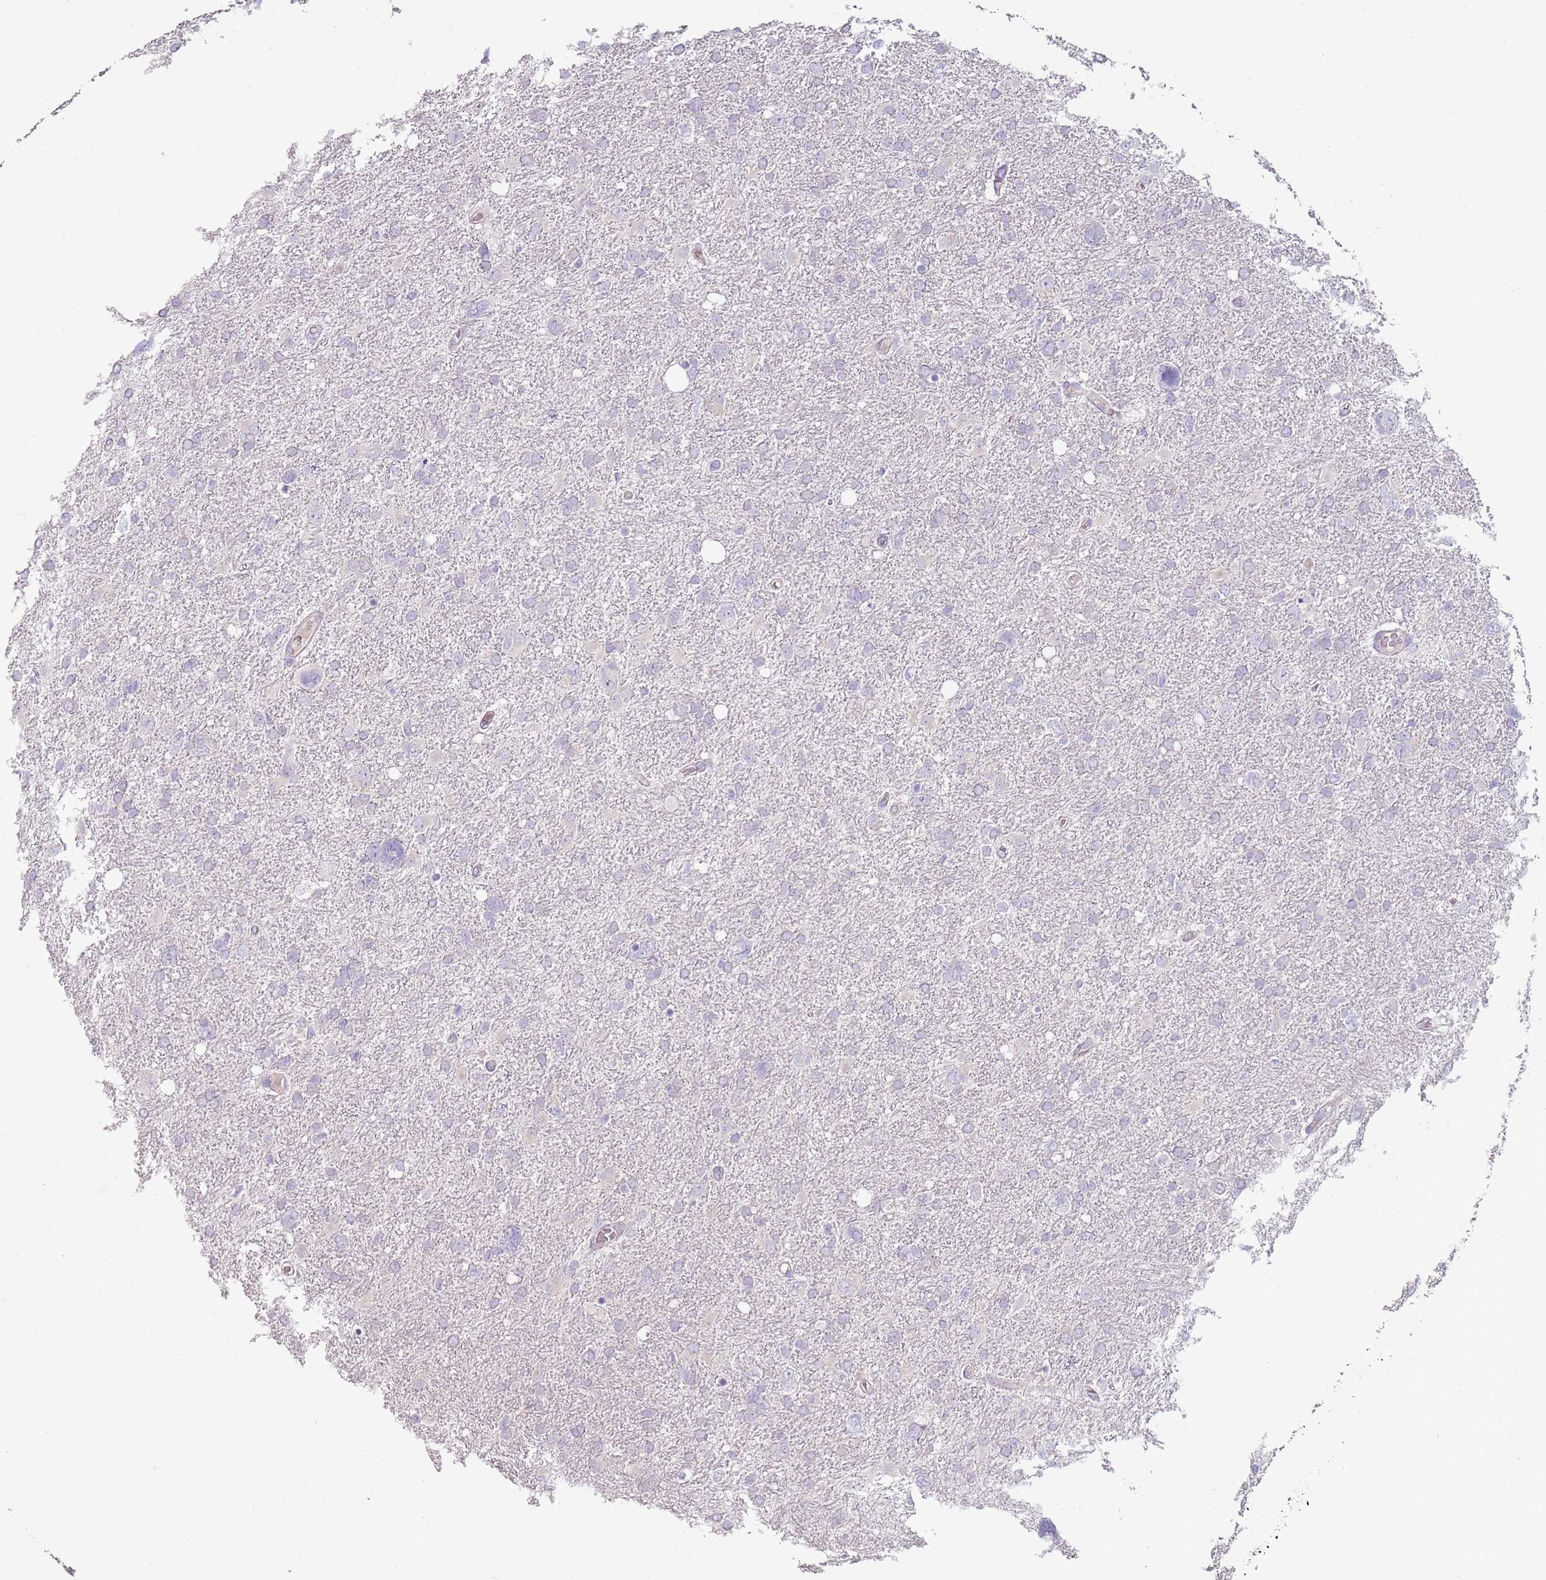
{"staining": {"intensity": "negative", "quantity": "none", "location": "none"}, "tissue": "glioma", "cell_type": "Tumor cells", "image_type": "cancer", "snomed": [{"axis": "morphology", "description": "Glioma, malignant, High grade"}, {"axis": "topography", "description": "Brain"}], "caption": "Protein analysis of malignant glioma (high-grade) displays no significant expression in tumor cells.", "gene": "ZNF583", "patient": {"sex": "male", "age": 61}}